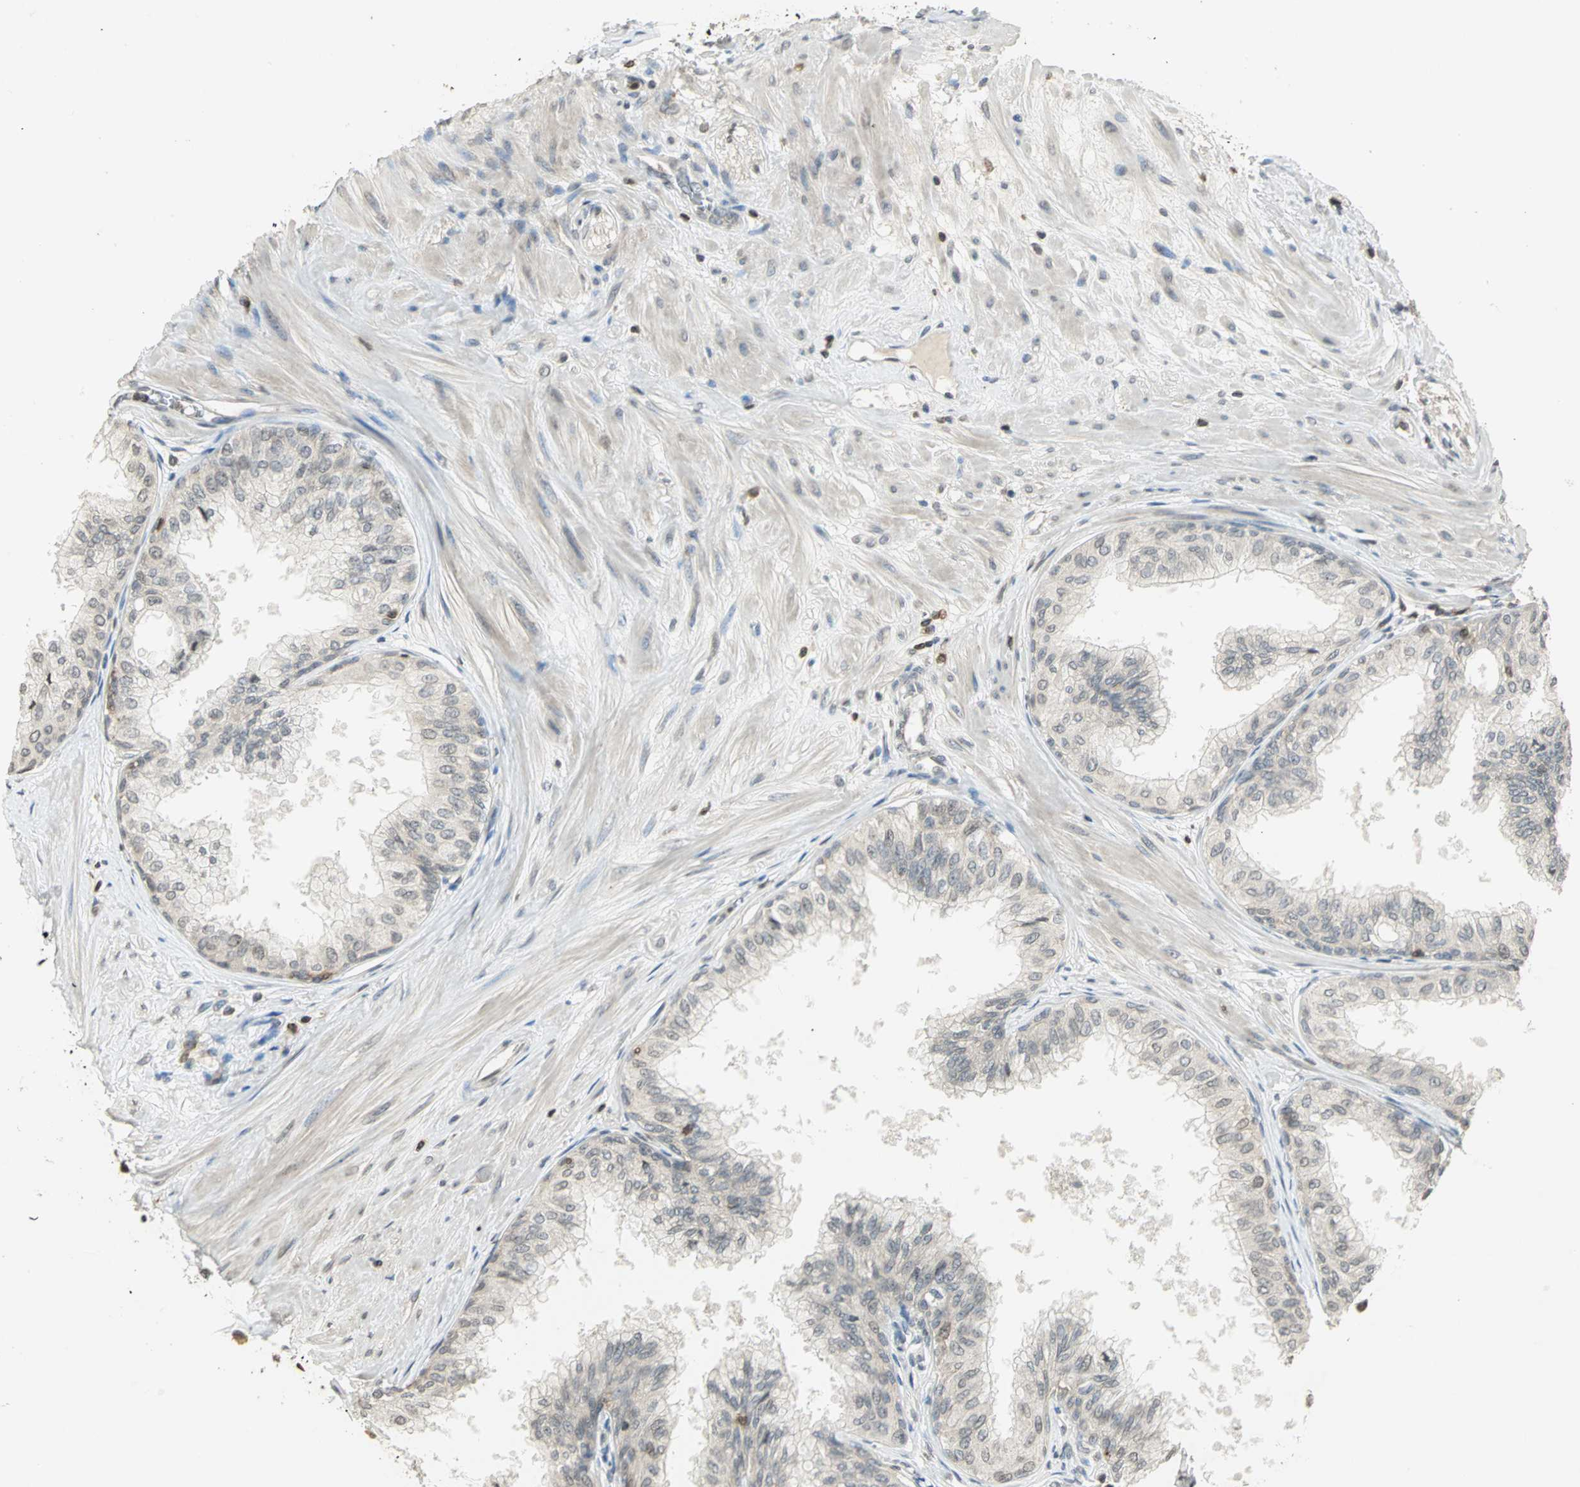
{"staining": {"intensity": "negative", "quantity": "none", "location": "none"}, "tissue": "prostate", "cell_type": "Glandular cells", "image_type": "normal", "snomed": [{"axis": "morphology", "description": "Normal tissue, NOS"}, {"axis": "topography", "description": "Prostate"}, {"axis": "topography", "description": "Seminal veicle"}], "caption": "Glandular cells are negative for brown protein staining in normal prostate. (DAB (3,3'-diaminobenzidine) immunohistochemistry (IHC) visualized using brightfield microscopy, high magnification).", "gene": "IL16", "patient": {"sex": "male", "age": 60}}